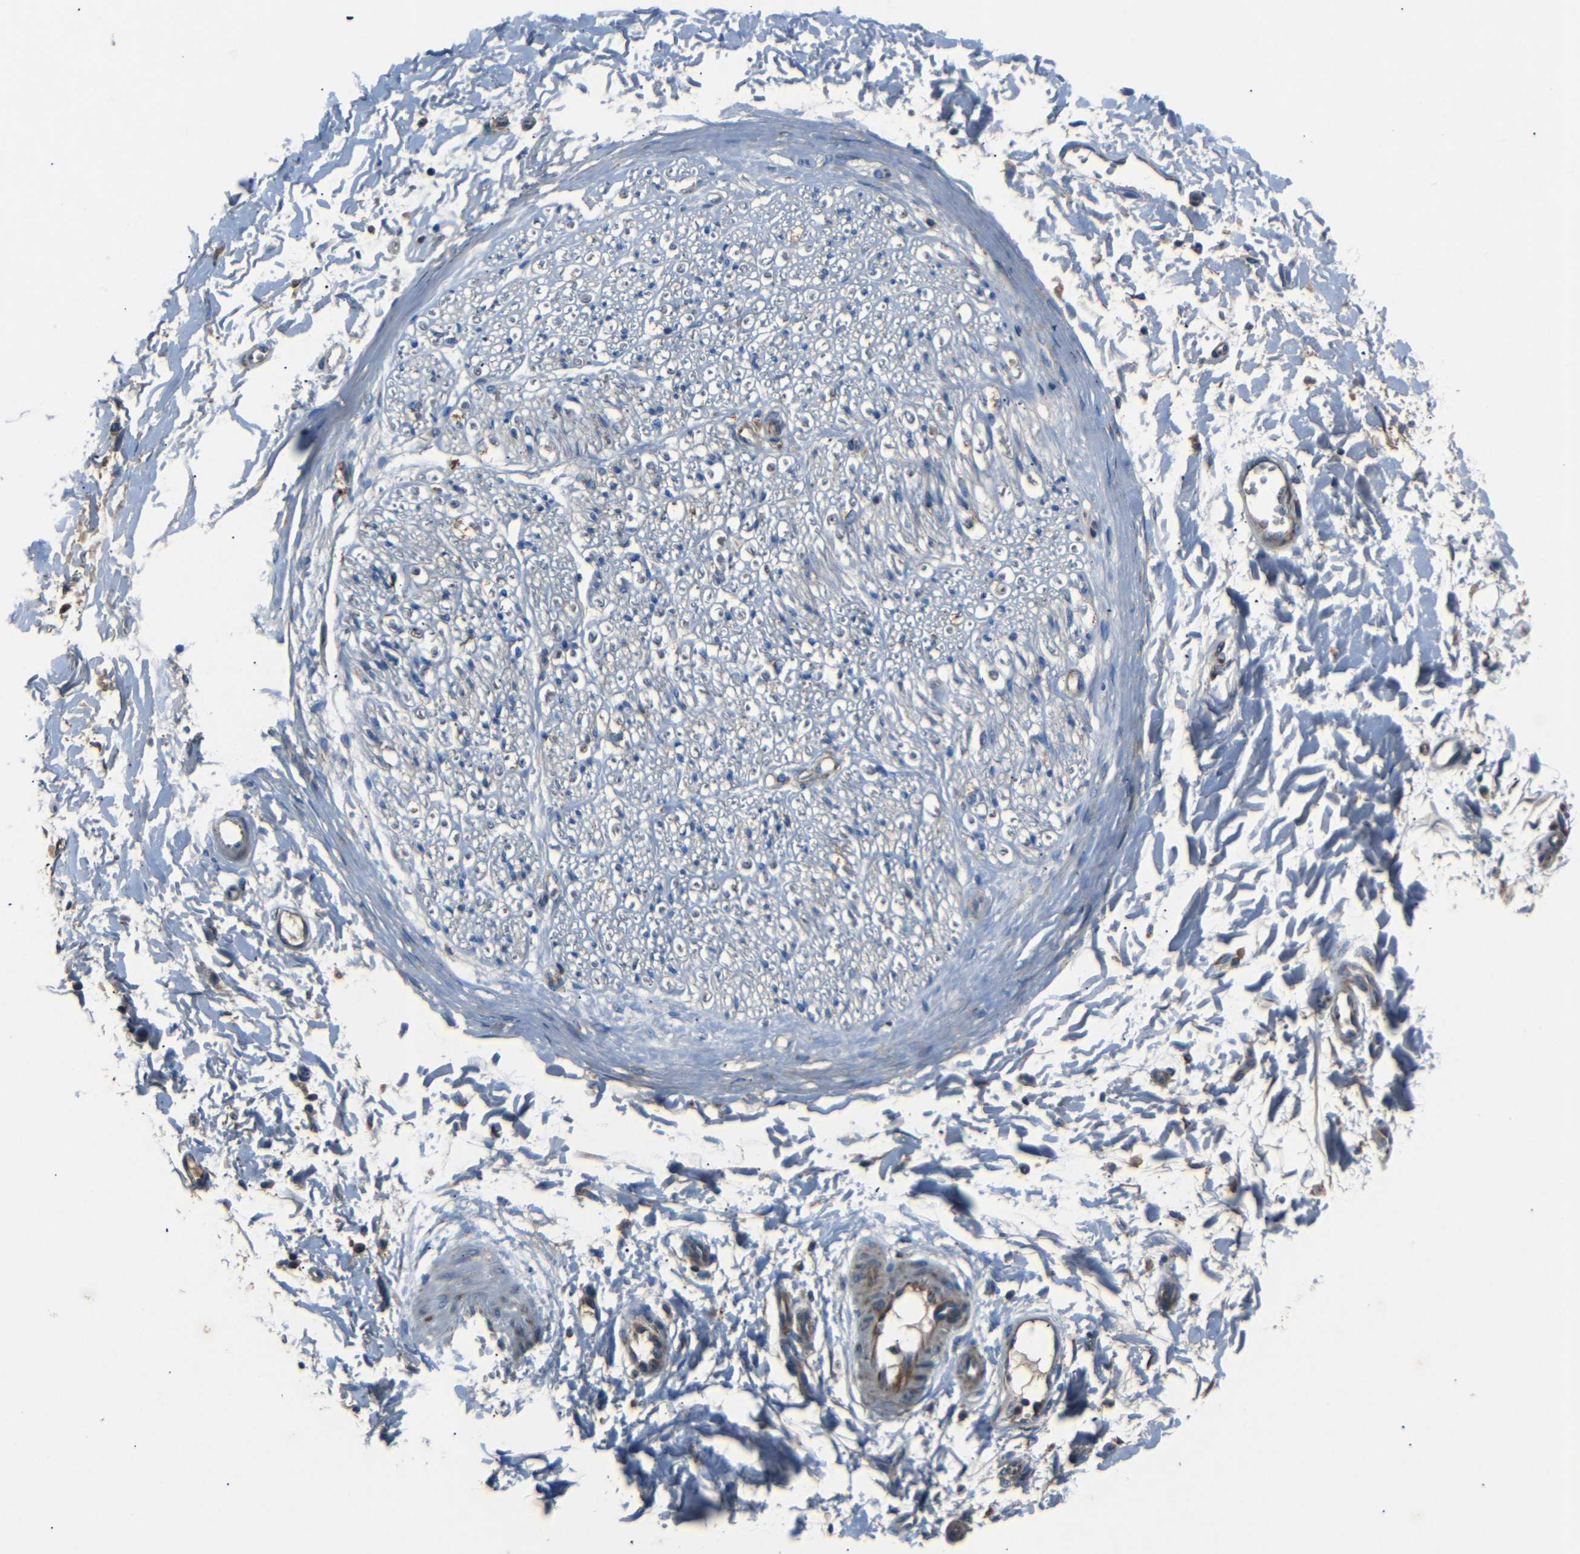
{"staining": {"intensity": "weak", "quantity": "25%-75%", "location": "cytoplasmic/membranous"}, "tissue": "adipose tissue", "cell_type": "Adipocytes", "image_type": "normal", "snomed": [{"axis": "morphology", "description": "Normal tissue, NOS"}, {"axis": "morphology", "description": "Squamous cell carcinoma, NOS"}, {"axis": "topography", "description": "Skin"}, {"axis": "topography", "description": "Peripheral nerve tissue"}], "caption": "This histopathology image reveals IHC staining of benign adipose tissue, with low weak cytoplasmic/membranous positivity in about 25%-75% of adipocytes.", "gene": "NETO2", "patient": {"sex": "male", "age": 83}}